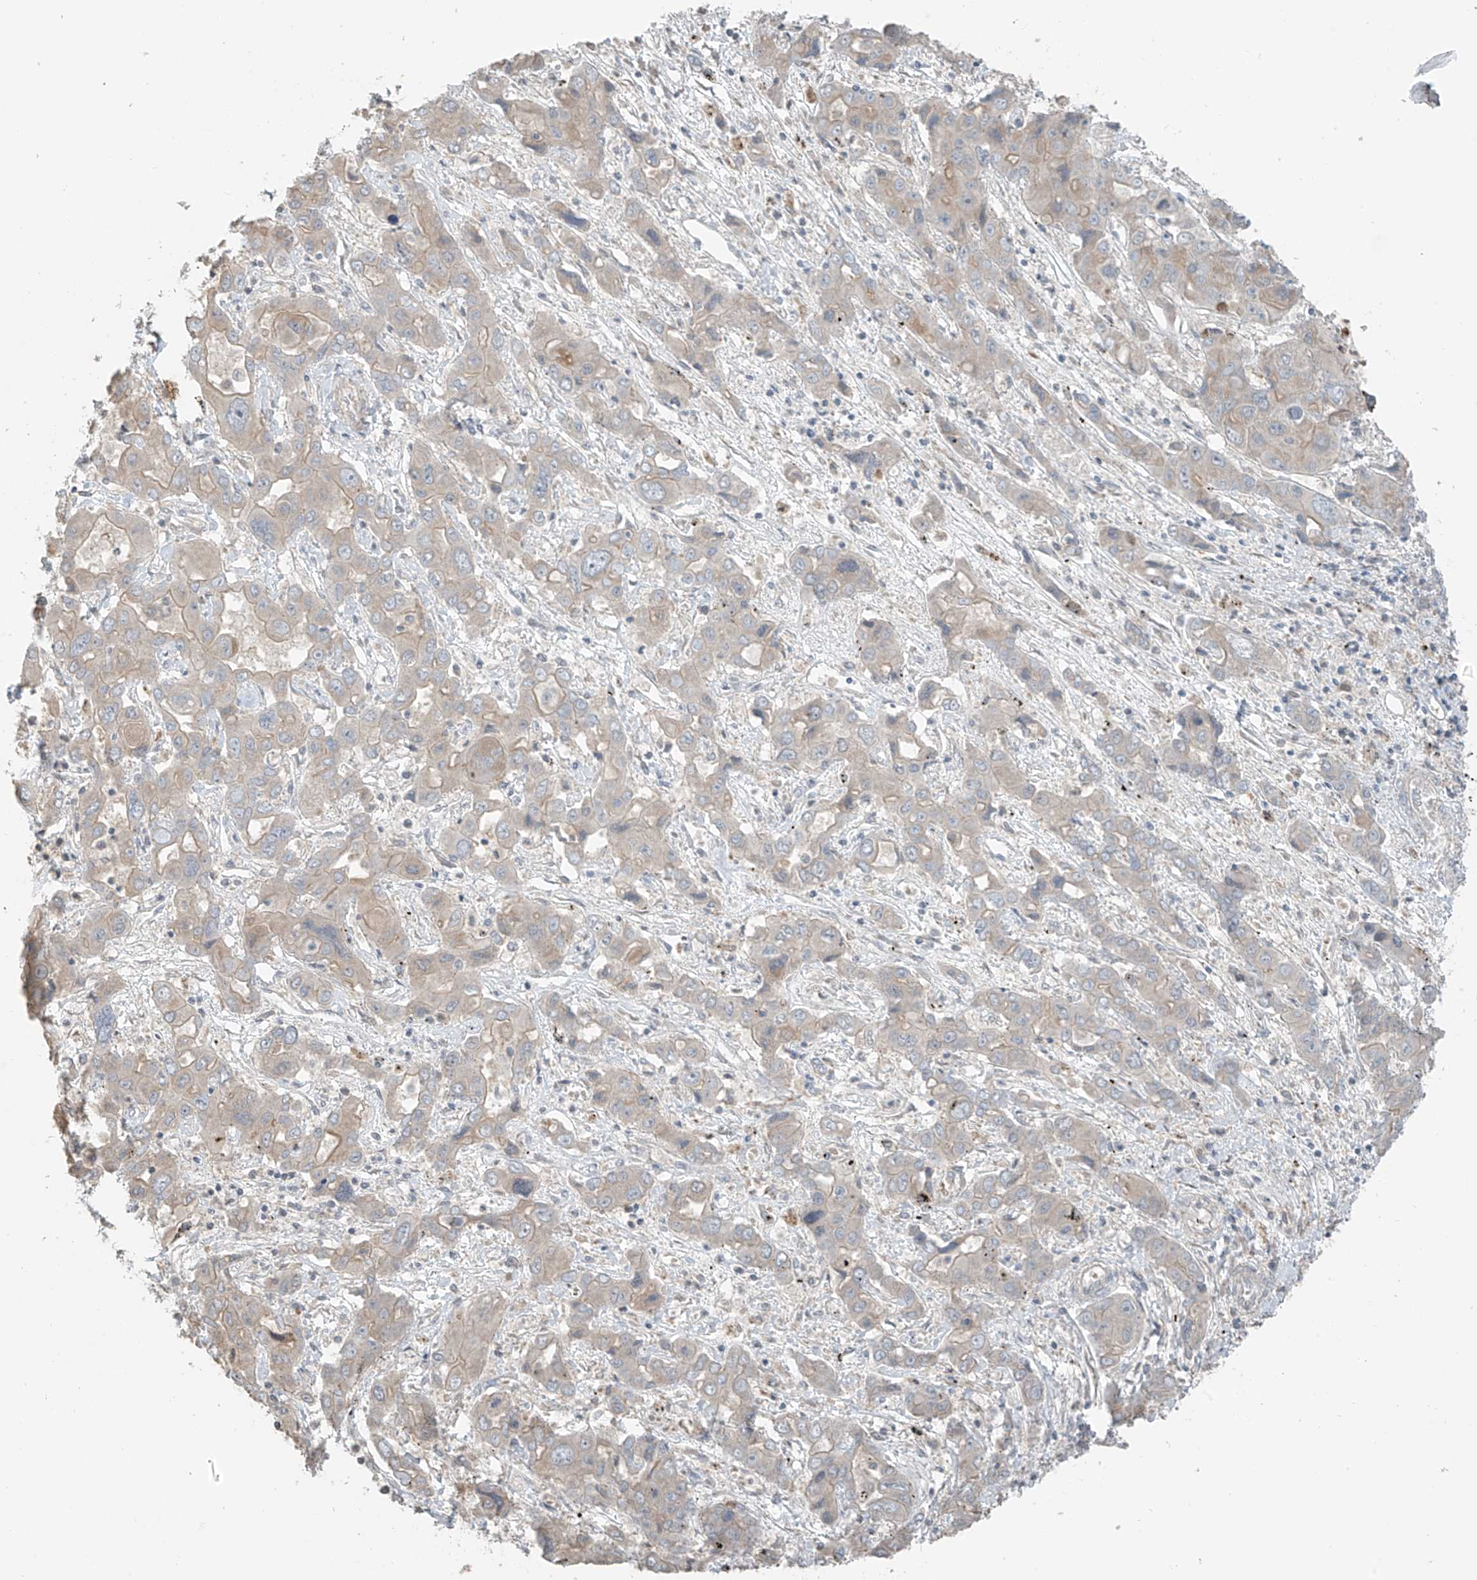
{"staining": {"intensity": "weak", "quantity": "<25%", "location": "cytoplasmic/membranous"}, "tissue": "liver cancer", "cell_type": "Tumor cells", "image_type": "cancer", "snomed": [{"axis": "morphology", "description": "Cholangiocarcinoma"}, {"axis": "topography", "description": "Liver"}], "caption": "DAB immunohistochemical staining of human liver cancer (cholangiocarcinoma) displays no significant positivity in tumor cells. (DAB (3,3'-diaminobenzidine) IHC with hematoxylin counter stain).", "gene": "HOXA11", "patient": {"sex": "male", "age": 67}}